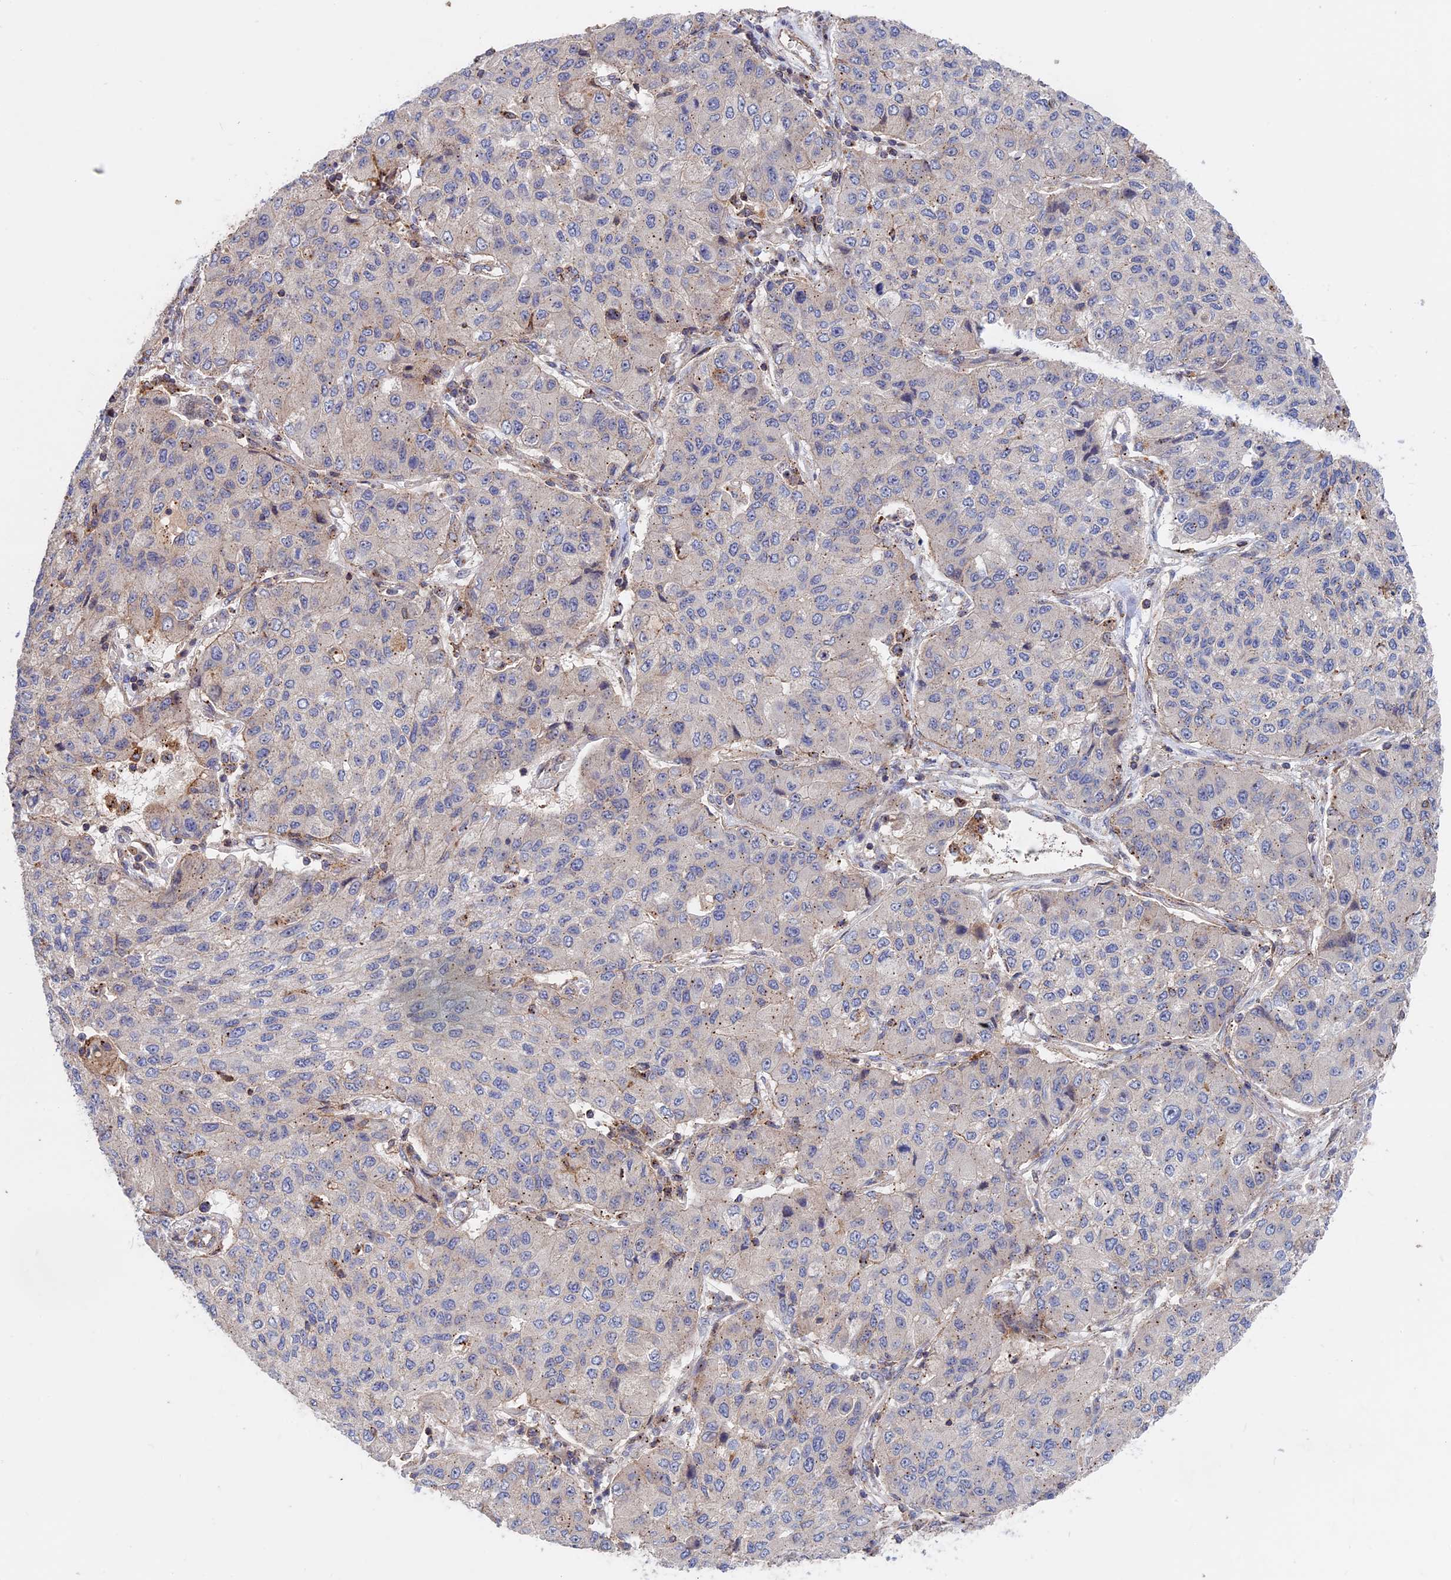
{"staining": {"intensity": "negative", "quantity": "none", "location": "none"}, "tissue": "lung cancer", "cell_type": "Tumor cells", "image_type": "cancer", "snomed": [{"axis": "morphology", "description": "Squamous cell carcinoma, NOS"}, {"axis": "topography", "description": "Lung"}], "caption": "Squamous cell carcinoma (lung) was stained to show a protein in brown. There is no significant positivity in tumor cells. (DAB (3,3'-diaminobenzidine) immunohistochemistry (IHC) visualized using brightfield microscopy, high magnification).", "gene": "LYPD5", "patient": {"sex": "male", "age": 74}}